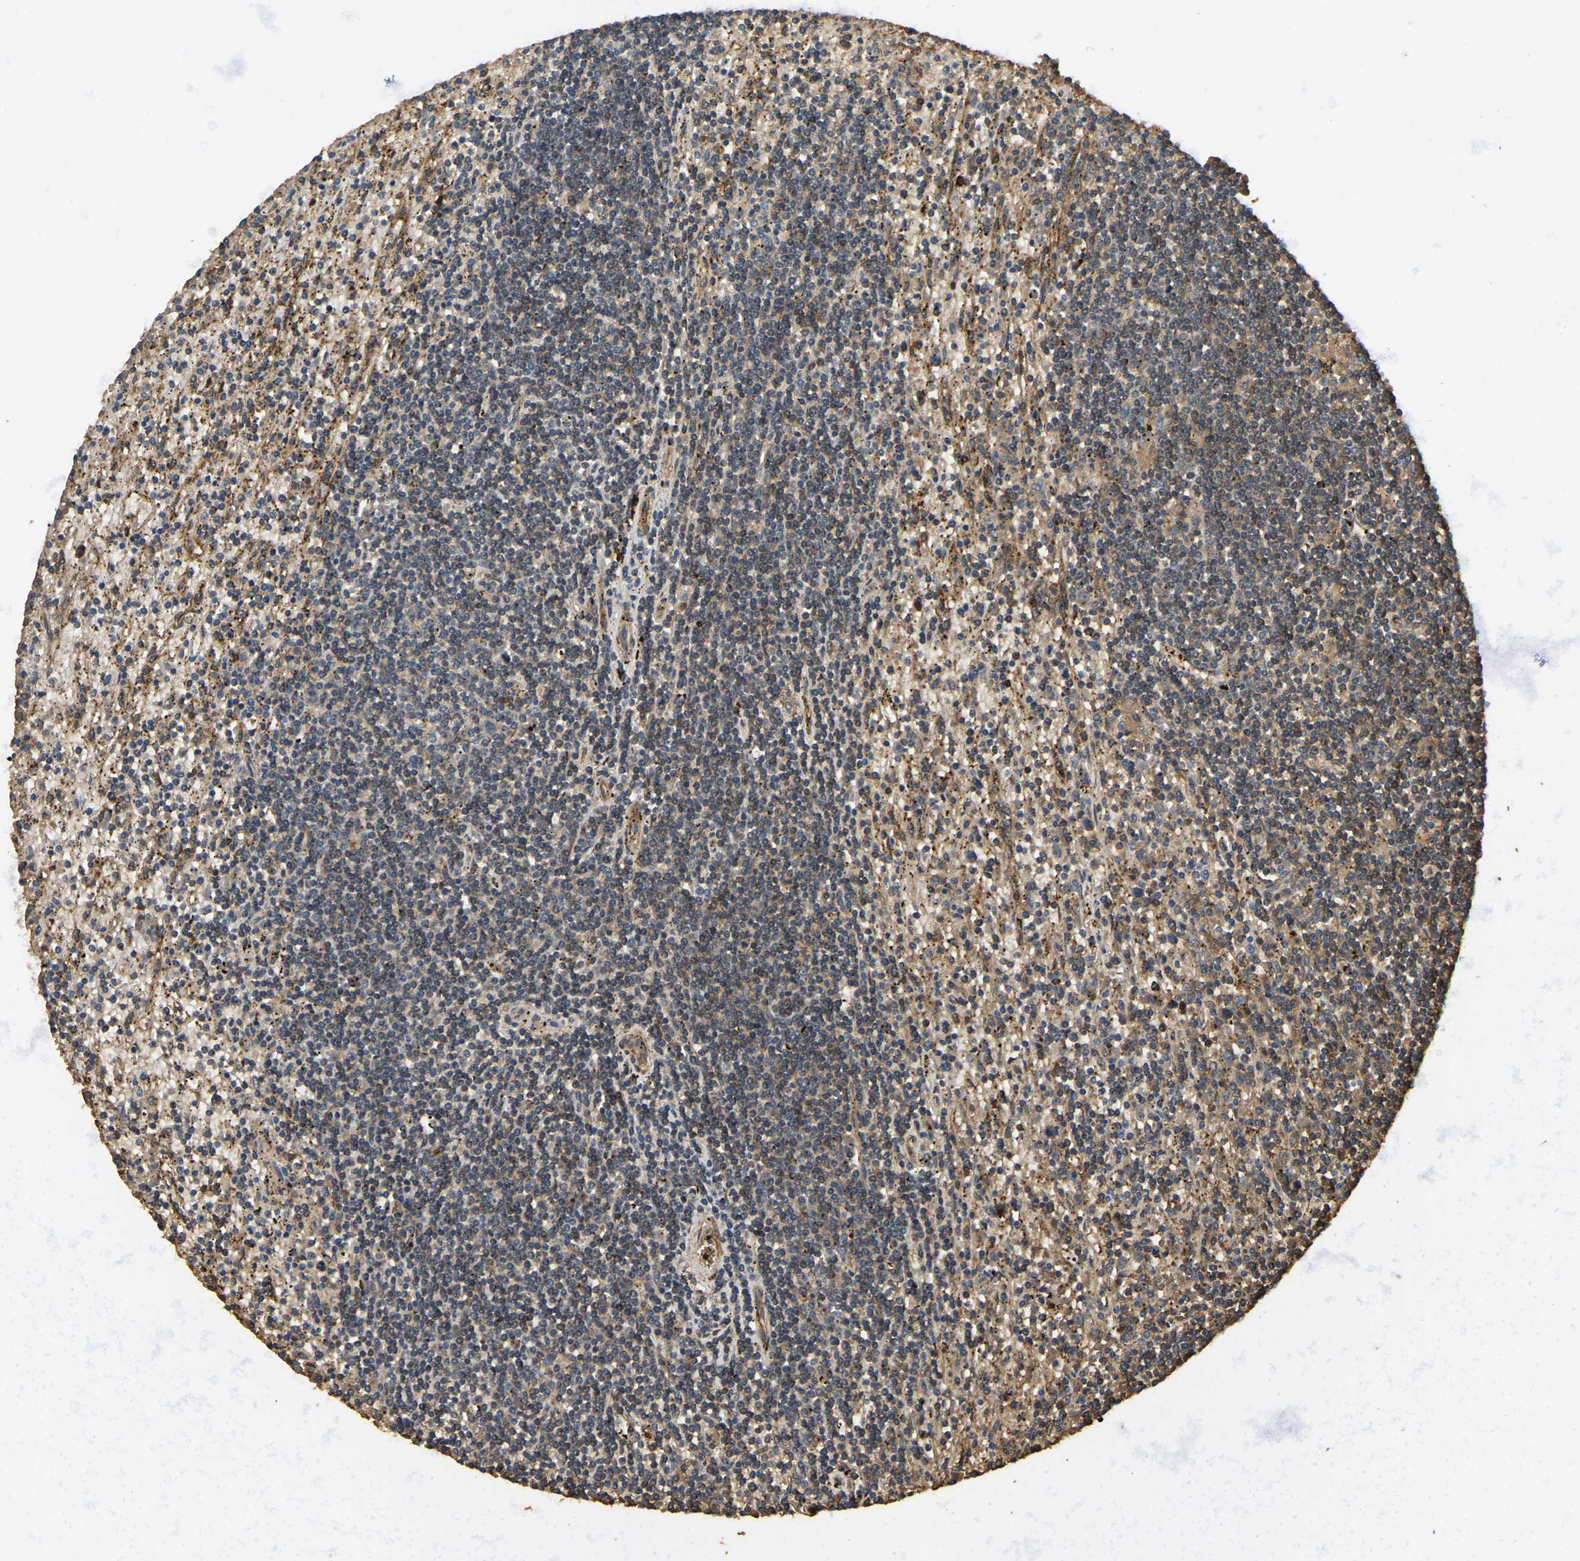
{"staining": {"intensity": "weak", "quantity": ">75%", "location": "cytoplasmic/membranous"}, "tissue": "lymphoma", "cell_type": "Tumor cells", "image_type": "cancer", "snomed": [{"axis": "morphology", "description": "Malignant lymphoma, non-Hodgkin's type, Low grade"}, {"axis": "topography", "description": "Spleen"}], "caption": "Brown immunohistochemical staining in human lymphoma shows weak cytoplasmic/membranous positivity in about >75% of tumor cells. The staining was performed using DAB (3,3'-diaminobenzidine) to visualize the protein expression in brown, while the nuclei were stained in blue with hematoxylin (Magnification: 20x).", "gene": "ERGIC1", "patient": {"sex": "male", "age": 76}}